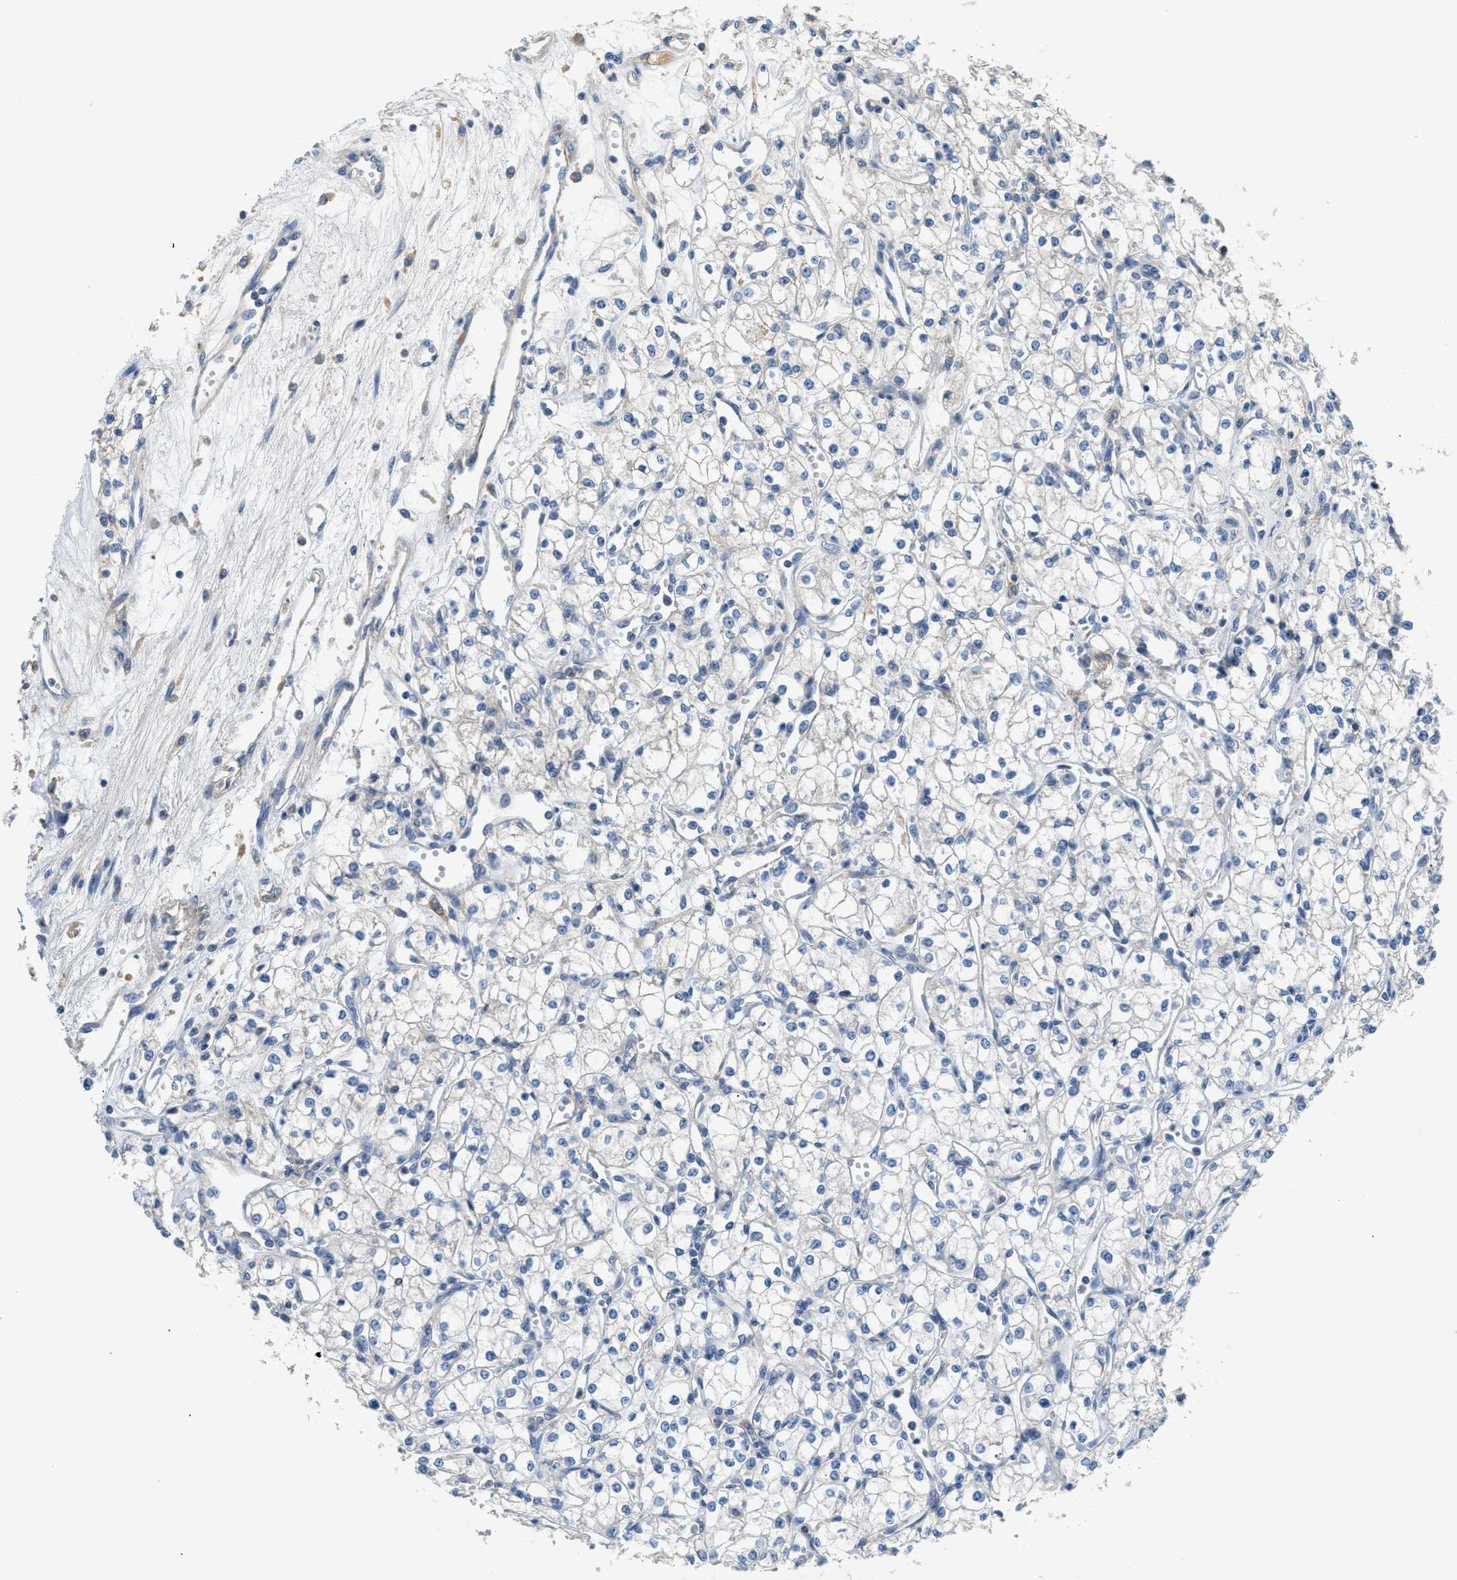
{"staining": {"intensity": "negative", "quantity": "none", "location": "none"}, "tissue": "renal cancer", "cell_type": "Tumor cells", "image_type": "cancer", "snomed": [{"axis": "morphology", "description": "Adenocarcinoma, NOS"}, {"axis": "topography", "description": "Kidney"}], "caption": "Tumor cells show no significant staining in renal cancer. (DAB (3,3'-diaminobenzidine) immunohistochemistry (IHC) with hematoxylin counter stain).", "gene": "C1S", "patient": {"sex": "male", "age": 59}}